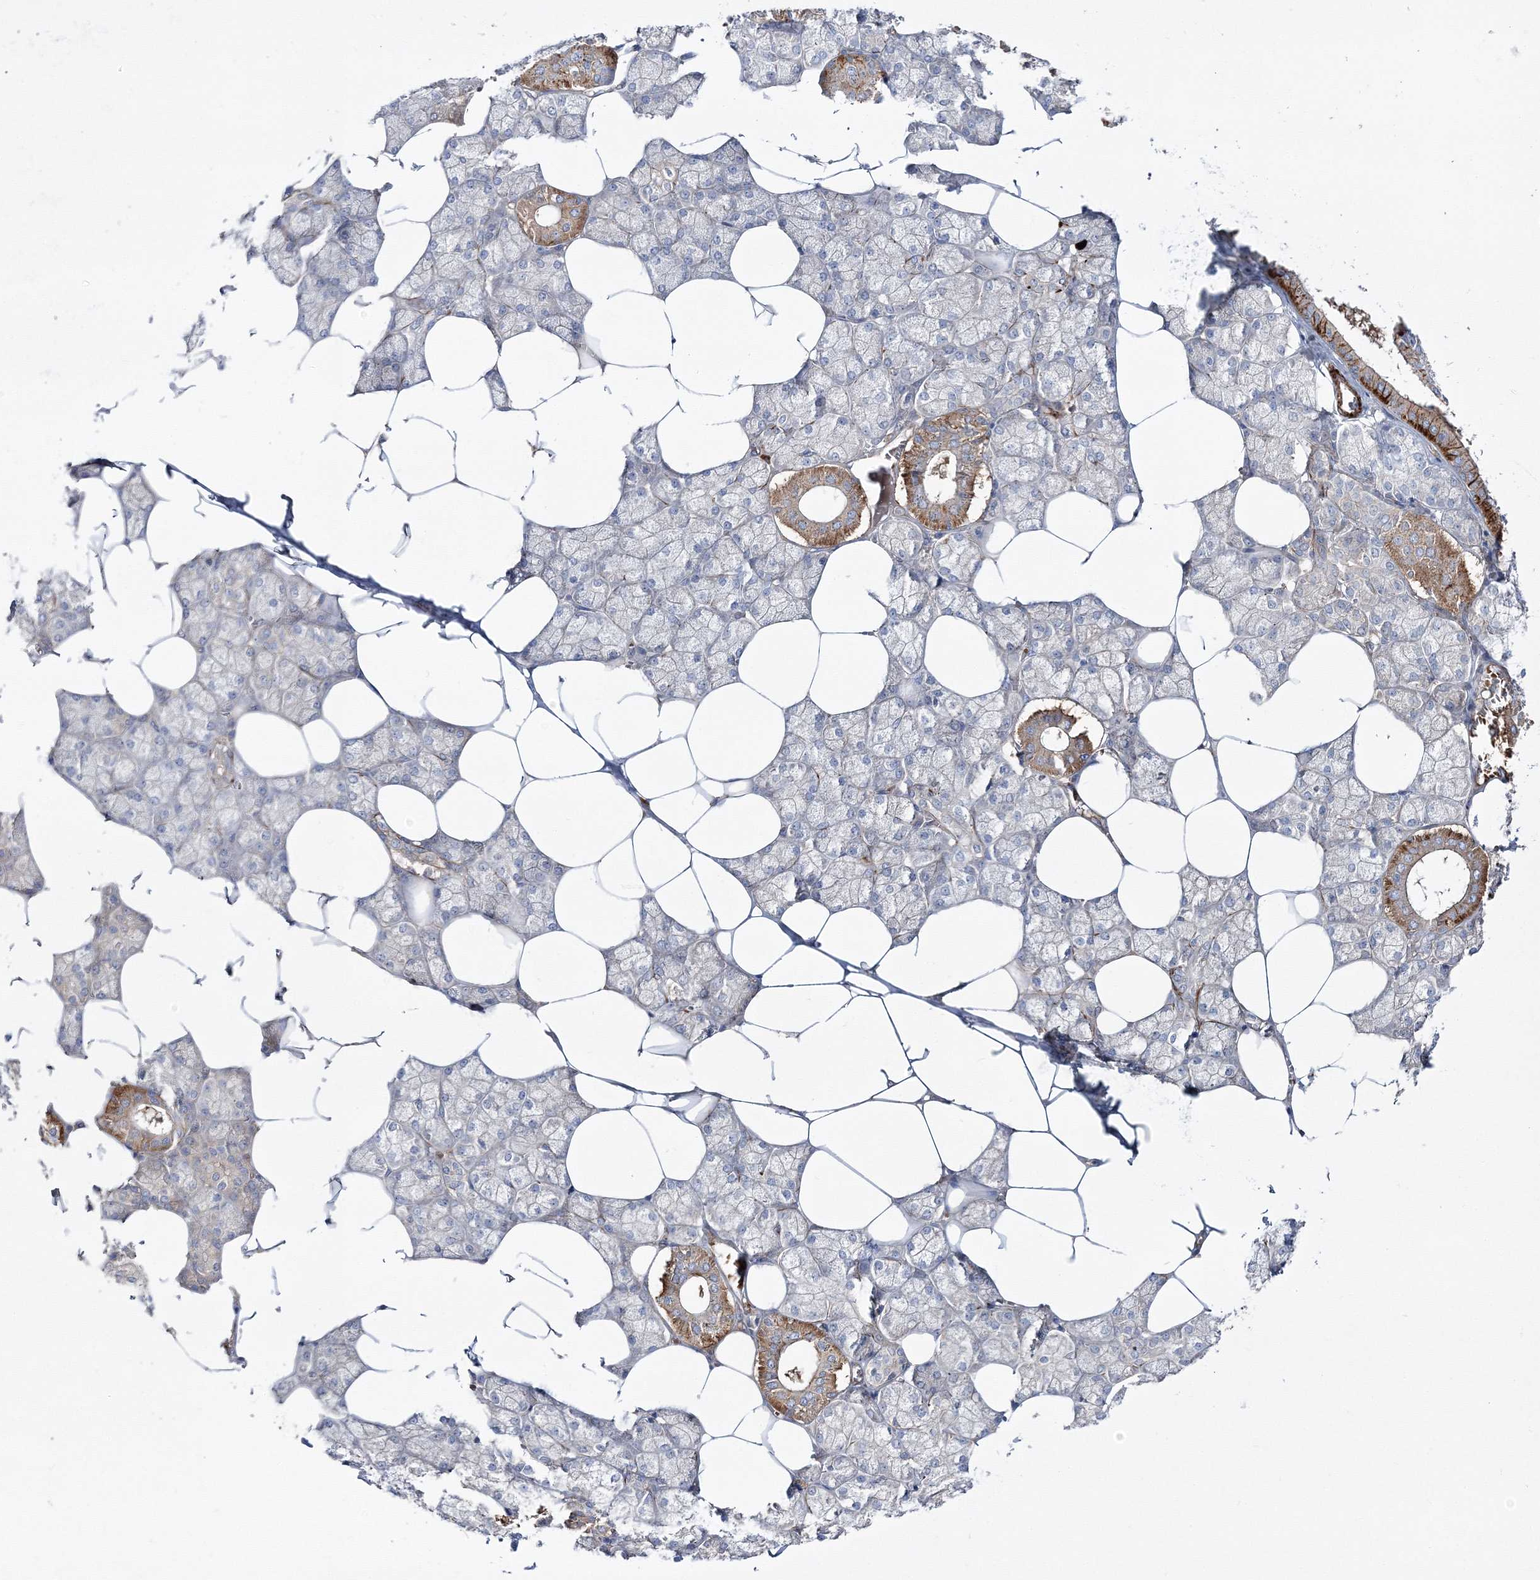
{"staining": {"intensity": "strong", "quantity": "<25%", "location": "cytoplasmic/membranous"}, "tissue": "salivary gland", "cell_type": "Glandular cells", "image_type": "normal", "snomed": [{"axis": "morphology", "description": "Normal tissue, NOS"}, {"axis": "topography", "description": "Salivary gland"}], "caption": "DAB immunohistochemical staining of unremarkable human salivary gland exhibits strong cytoplasmic/membranous protein positivity in approximately <25% of glandular cells.", "gene": "ZSWIM6", "patient": {"sex": "male", "age": 62}}